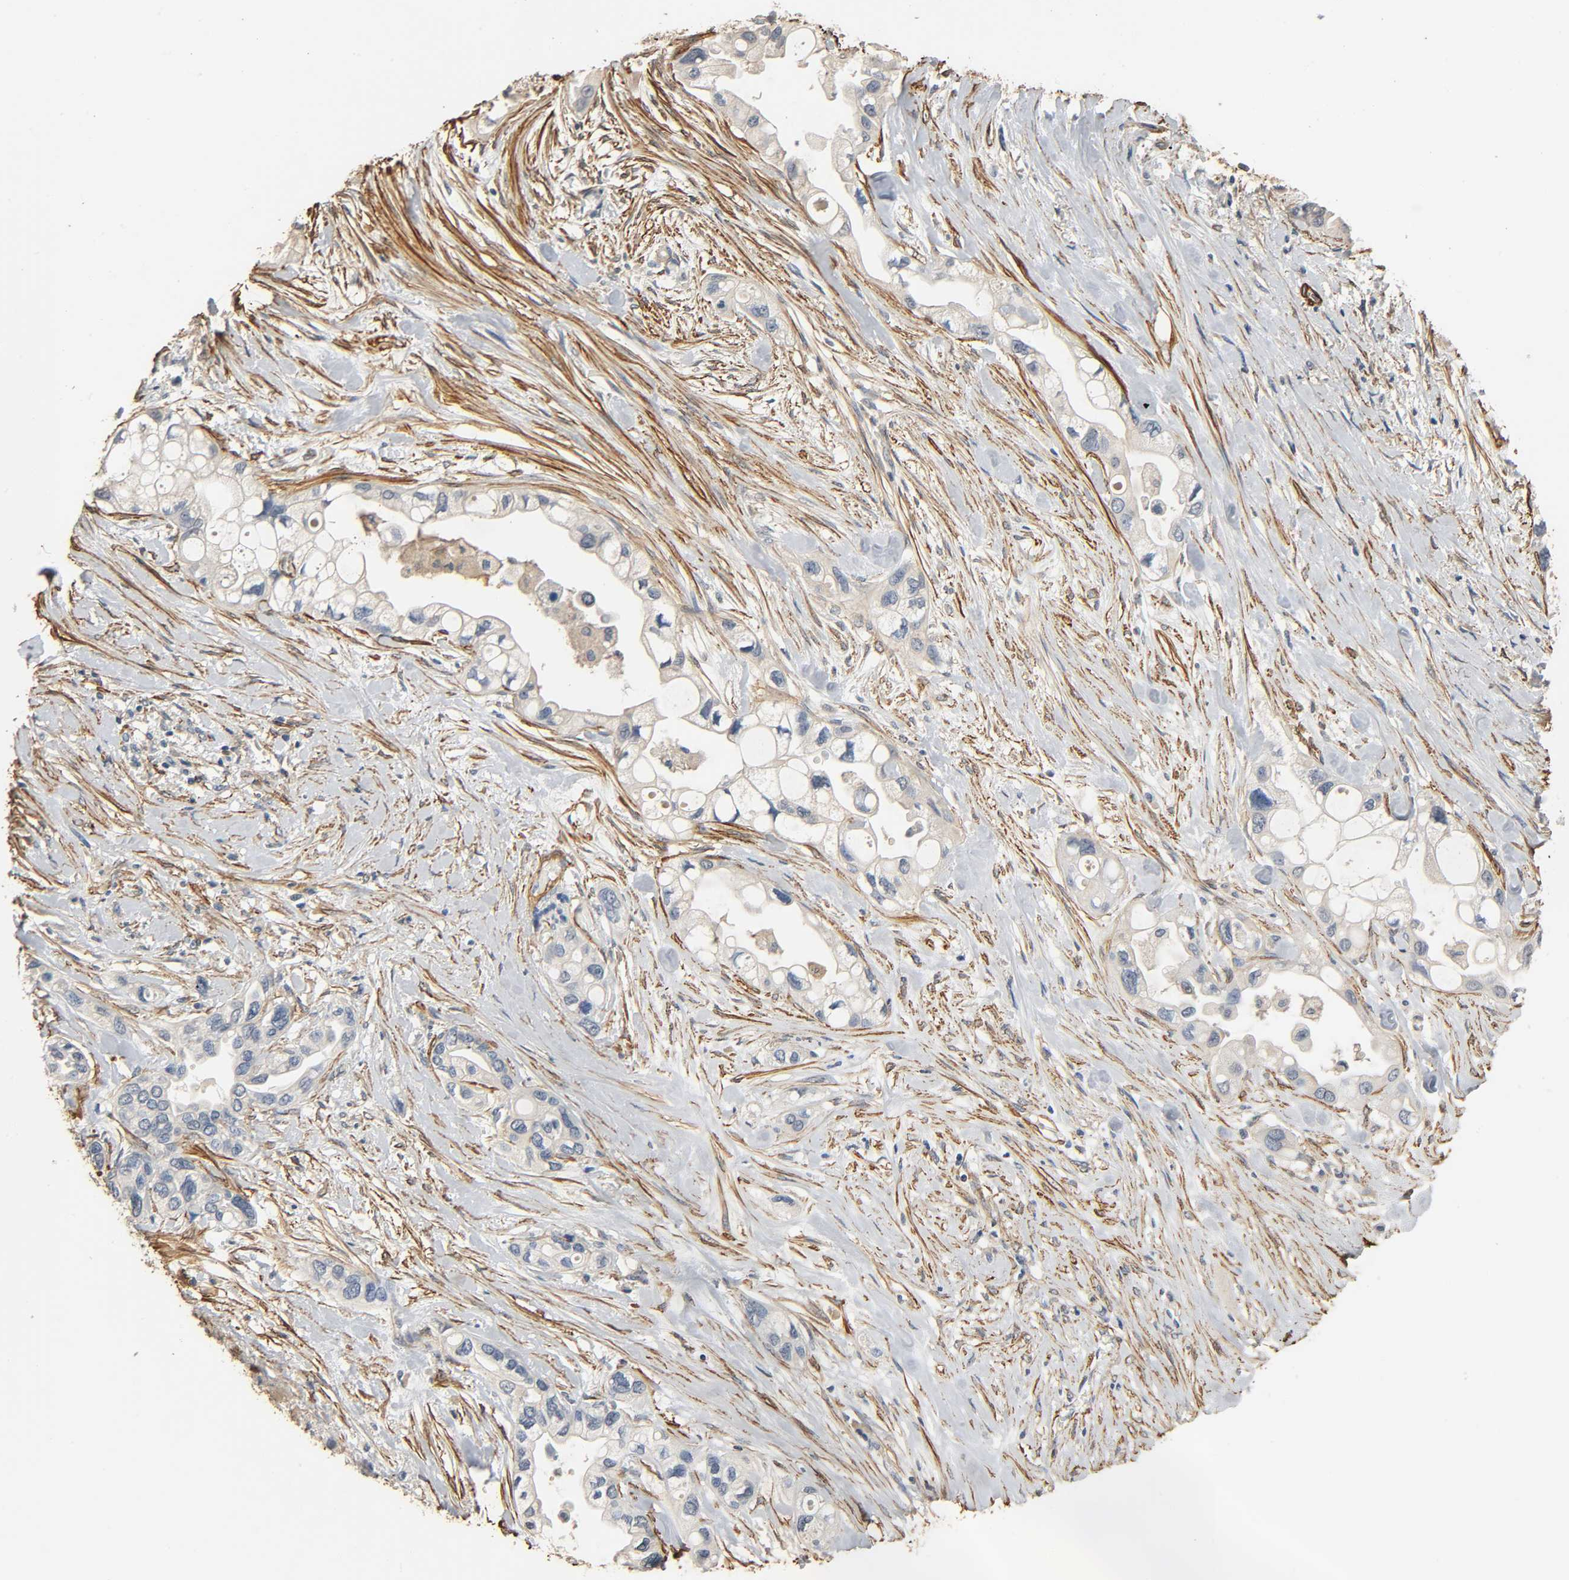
{"staining": {"intensity": "weak", "quantity": "<25%", "location": "cytoplasmic/membranous"}, "tissue": "pancreatic cancer", "cell_type": "Tumor cells", "image_type": "cancer", "snomed": [{"axis": "morphology", "description": "Adenocarcinoma, NOS"}, {"axis": "topography", "description": "Pancreas"}], "caption": "Micrograph shows no significant protein positivity in tumor cells of pancreatic cancer (adenocarcinoma).", "gene": "GSTA3", "patient": {"sex": "female", "age": 77}}